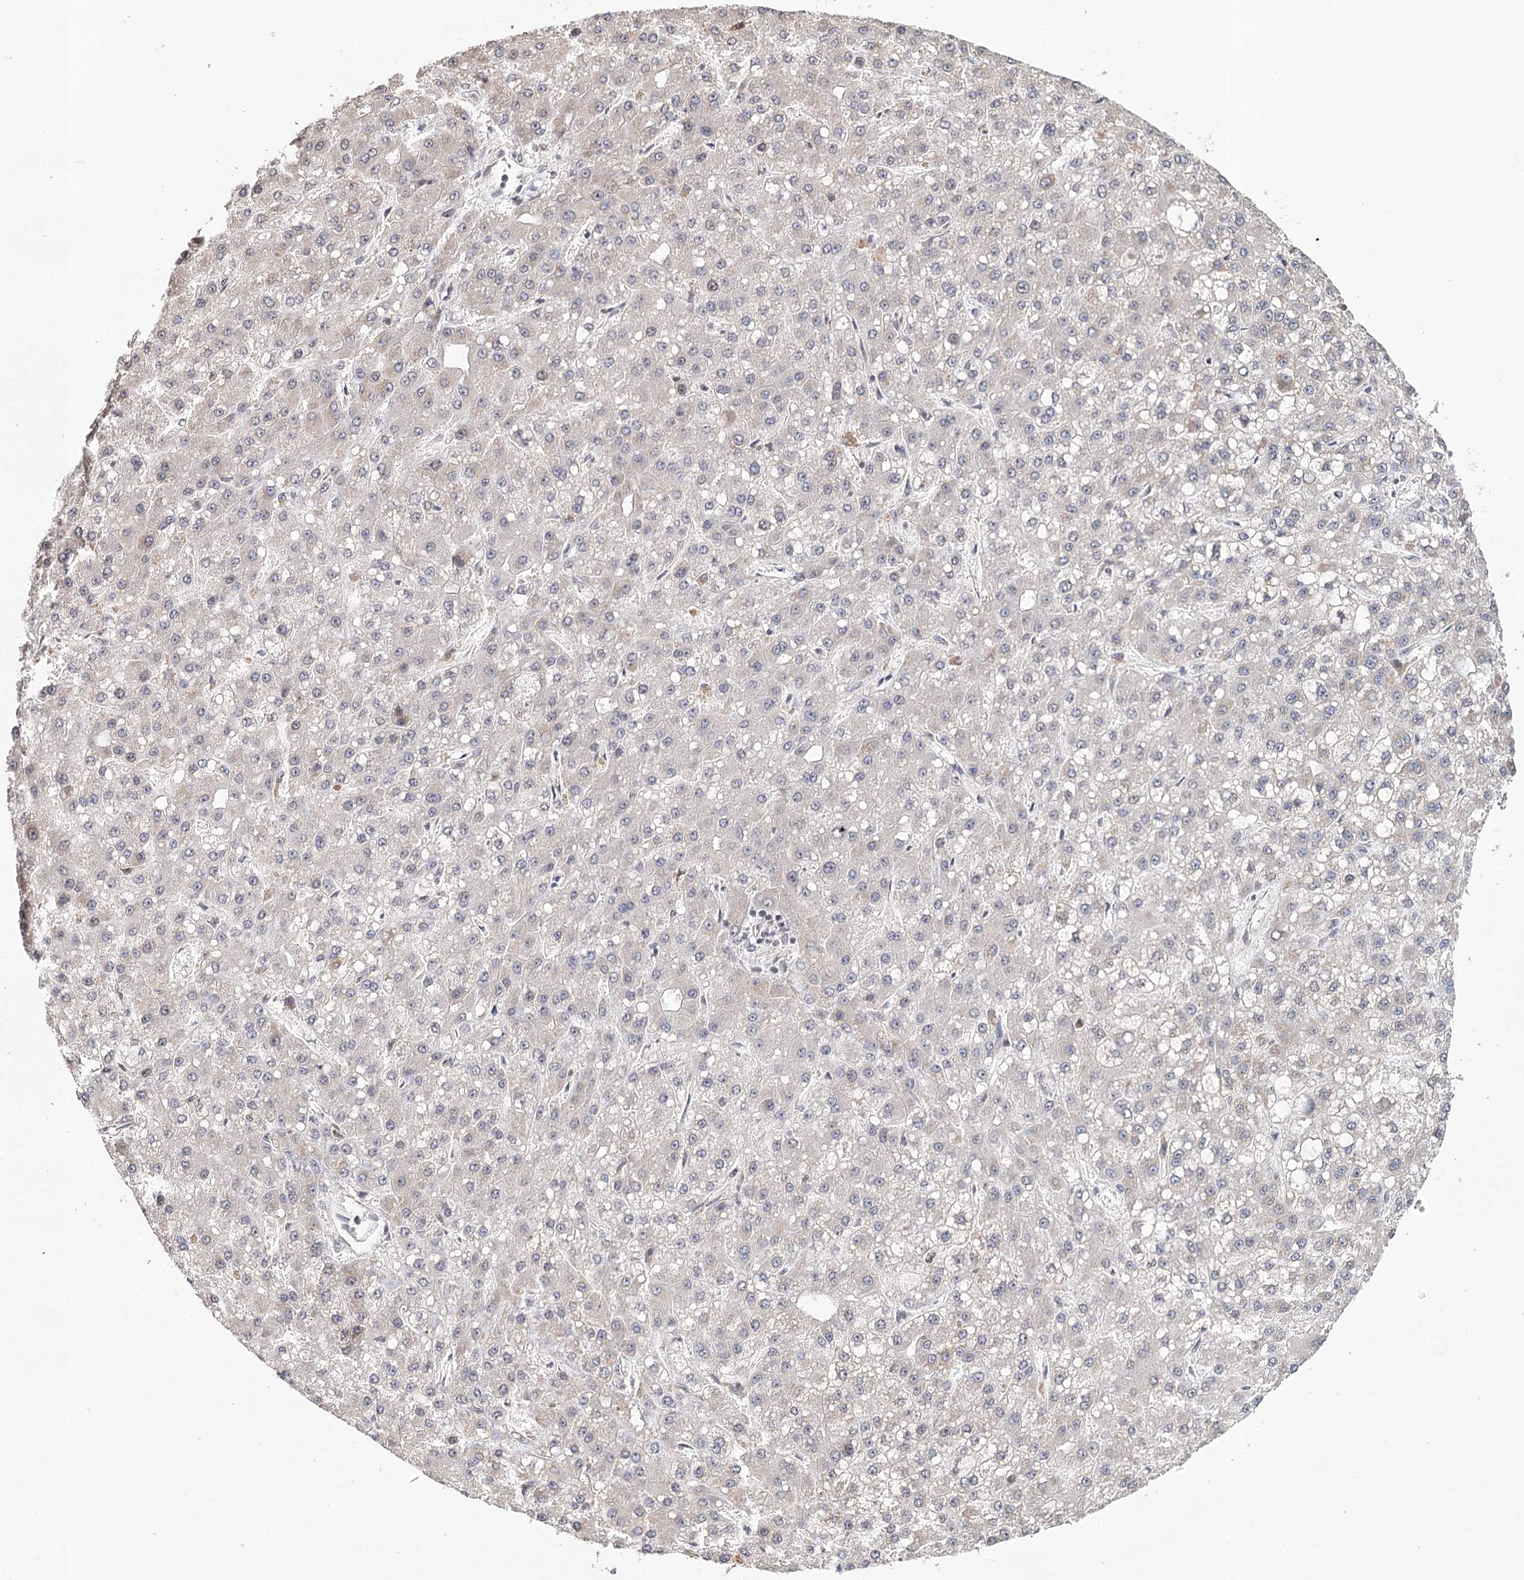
{"staining": {"intensity": "weak", "quantity": "<25%", "location": "cytoplasmic/membranous"}, "tissue": "liver cancer", "cell_type": "Tumor cells", "image_type": "cancer", "snomed": [{"axis": "morphology", "description": "Carcinoma, Hepatocellular, NOS"}, {"axis": "topography", "description": "Liver"}], "caption": "A micrograph of liver hepatocellular carcinoma stained for a protein shows no brown staining in tumor cells.", "gene": "ICOS", "patient": {"sex": "male", "age": 67}}